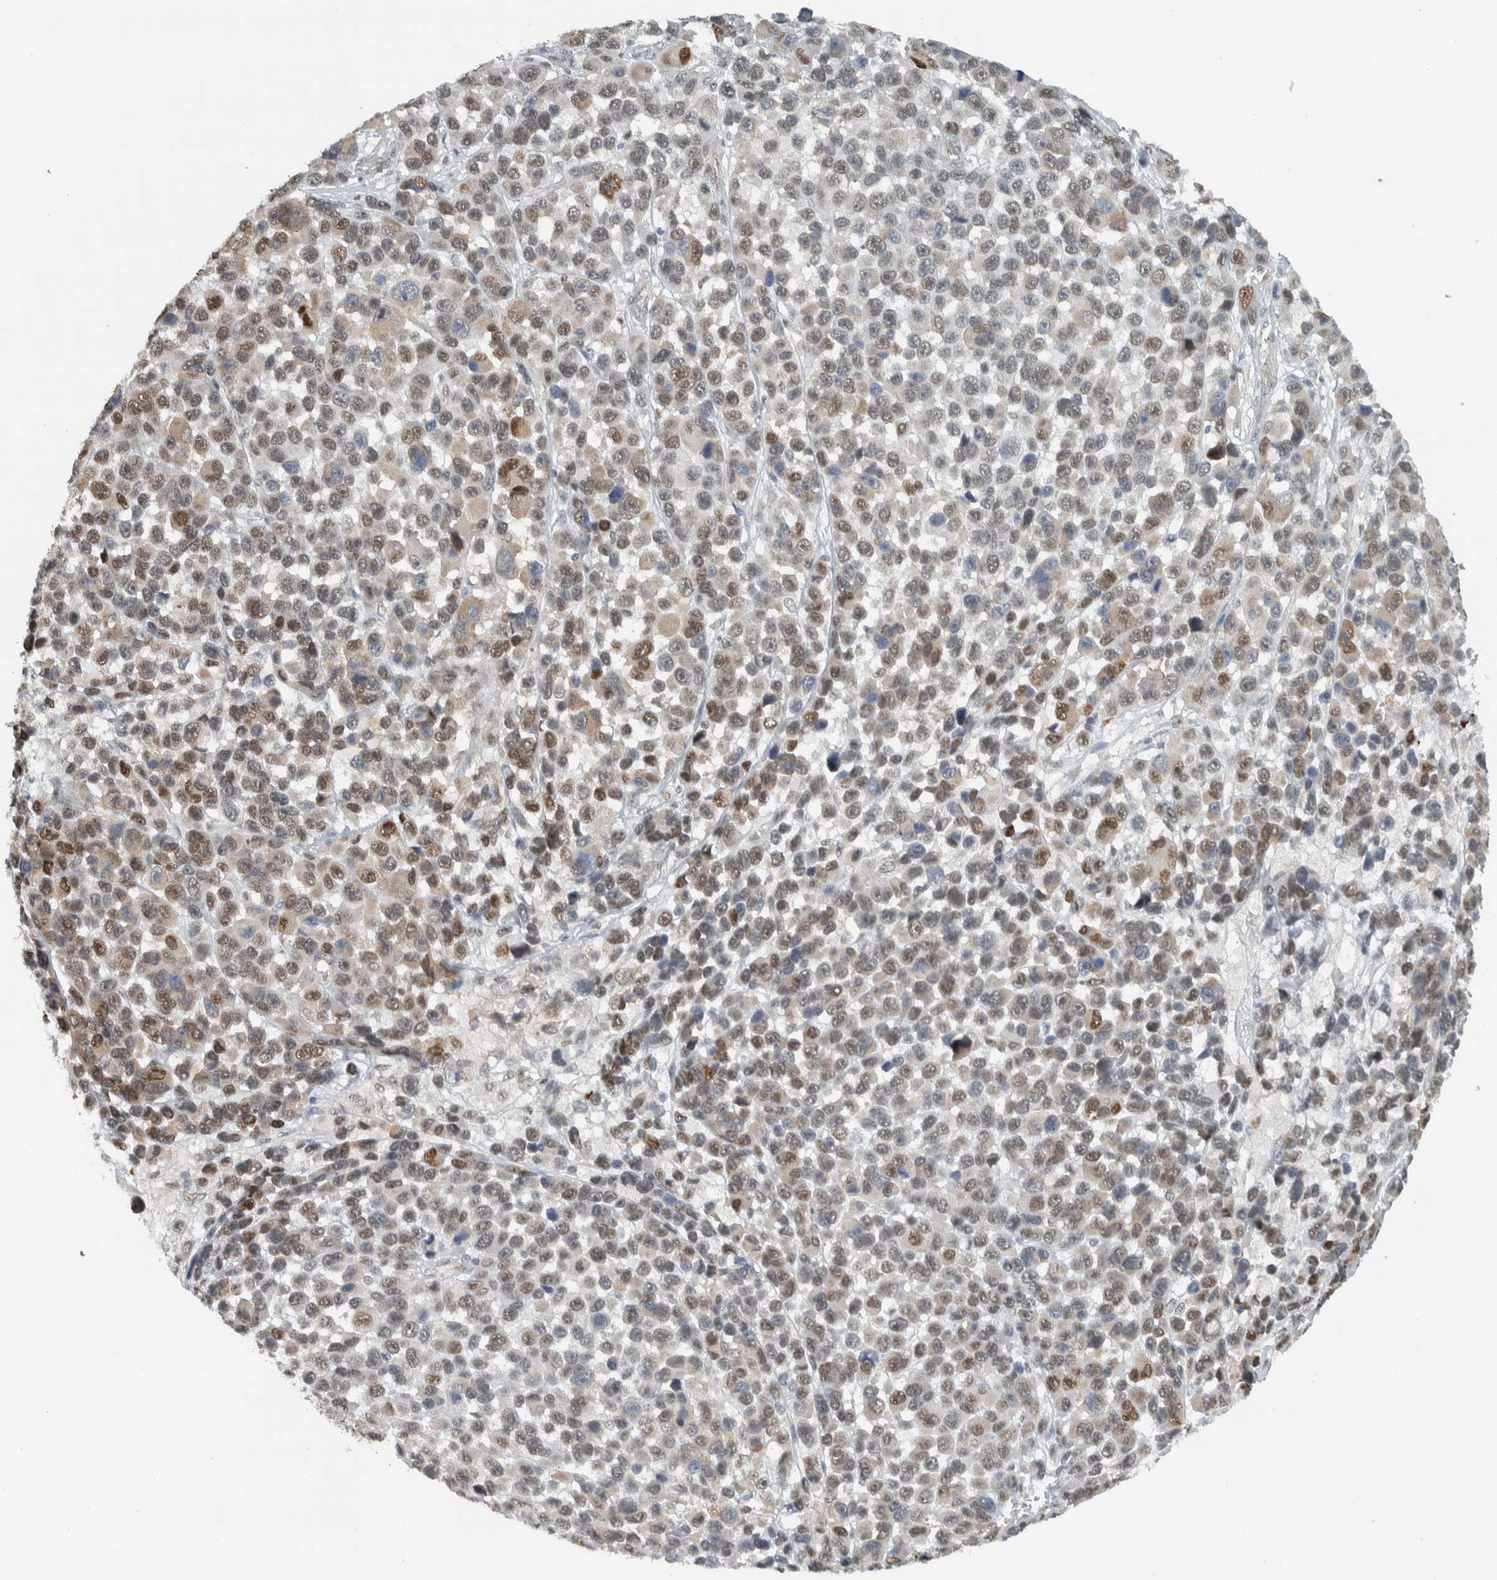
{"staining": {"intensity": "weak", "quantity": ">75%", "location": "nuclear"}, "tissue": "melanoma", "cell_type": "Tumor cells", "image_type": "cancer", "snomed": [{"axis": "morphology", "description": "Malignant melanoma, NOS"}, {"axis": "topography", "description": "Skin"}], "caption": "Human melanoma stained with a brown dye demonstrates weak nuclear positive positivity in about >75% of tumor cells.", "gene": "ADPRM", "patient": {"sex": "male", "age": 53}}